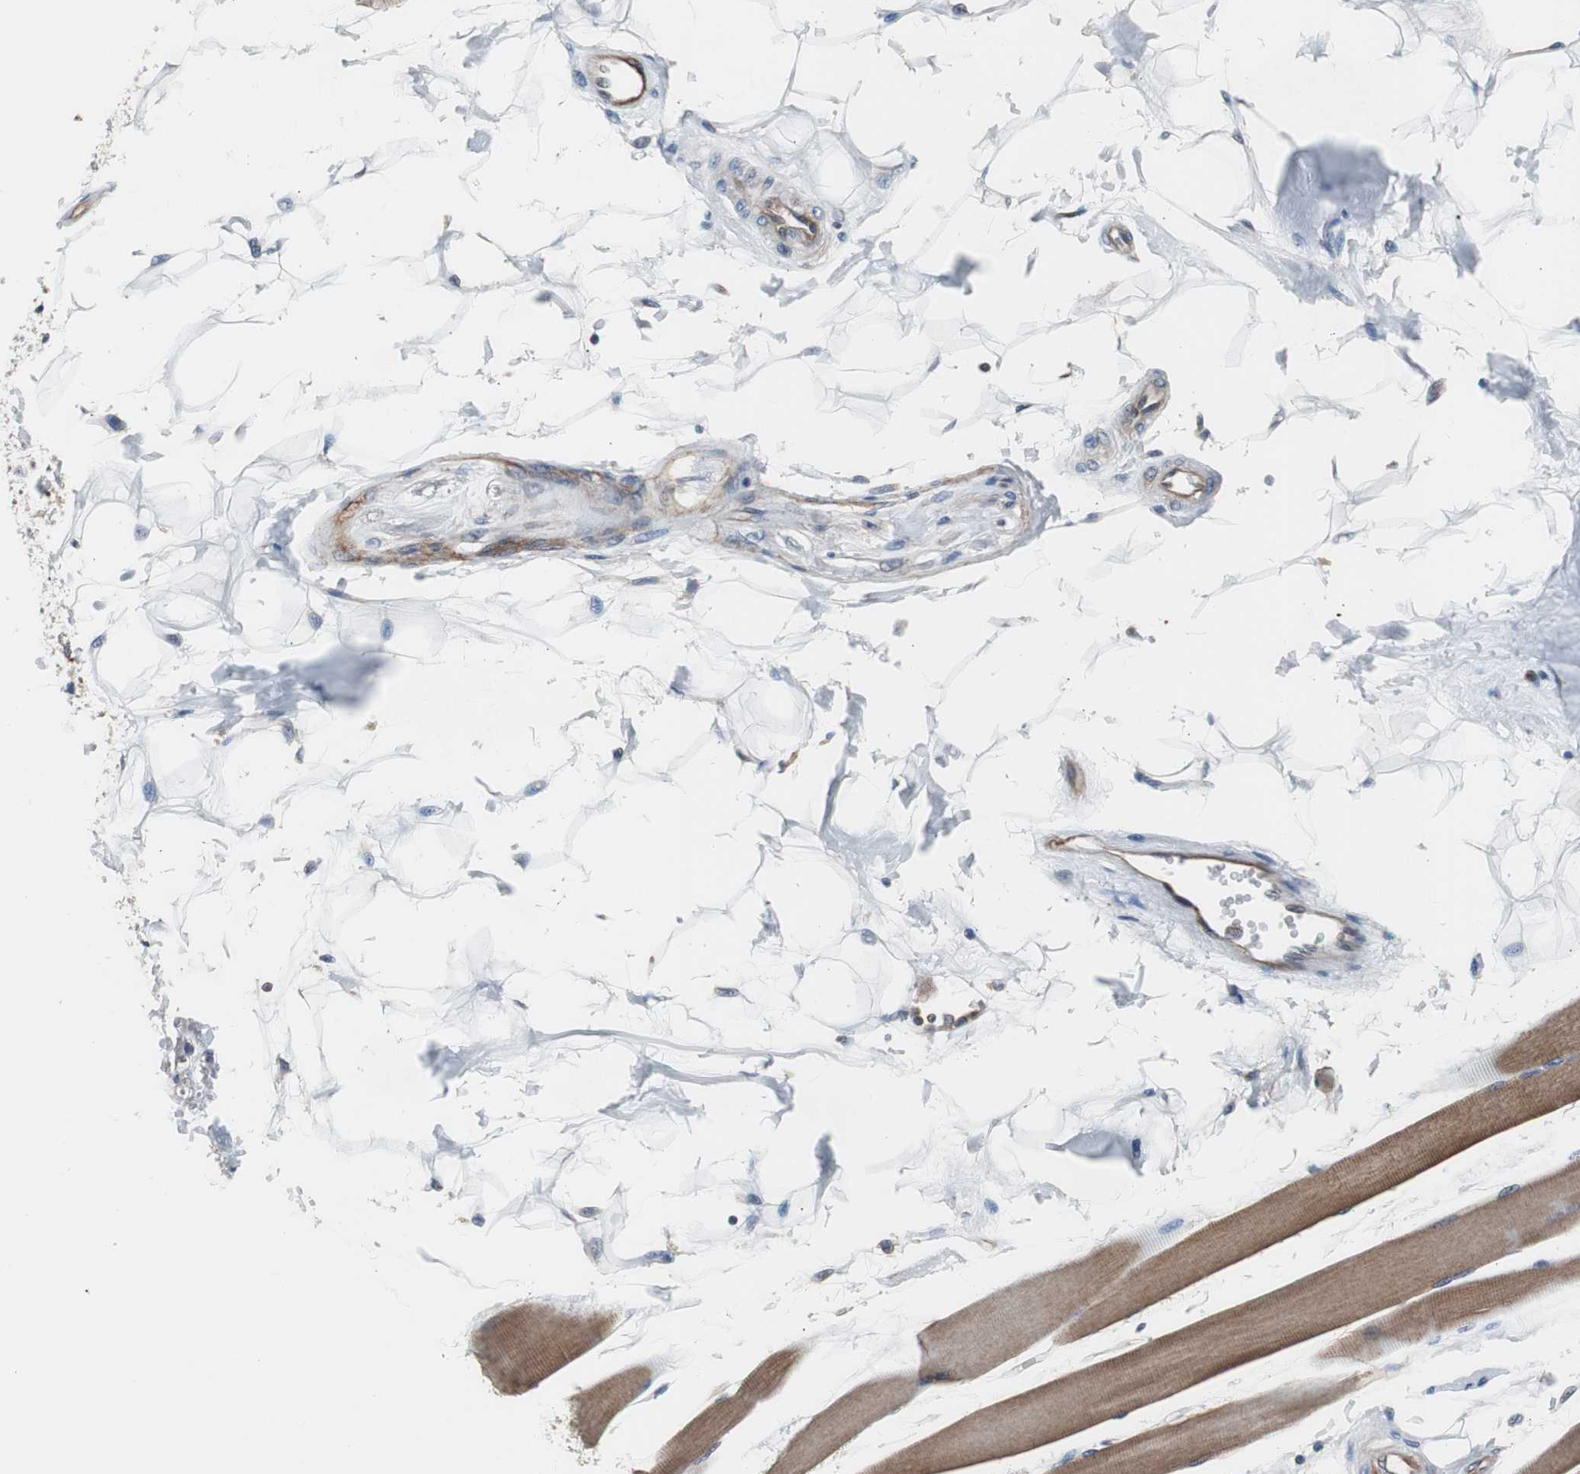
{"staining": {"intensity": "moderate", "quantity": ">75%", "location": "cytoplasmic/membranous"}, "tissue": "skeletal muscle", "cell_type": "Myocytes", "image_type": "normal", "snomed": [{"axis": "morphology", "description": "Normal tissue, NOS"}, {"axis": "topography", "description": "Skeletal muscle"}, {"axis": "topography", "description": "Peripheral nerve tissue"}], "caption": "An immunohistochemistry histopathology image of benign tissue is shown. Protein staining in brown highlights moderate cytoplasmic/membranous positivity in skeletal muscle within myocytes.", "gene": "KIF3B", "patient": {"sex": "female", "age": 84}}